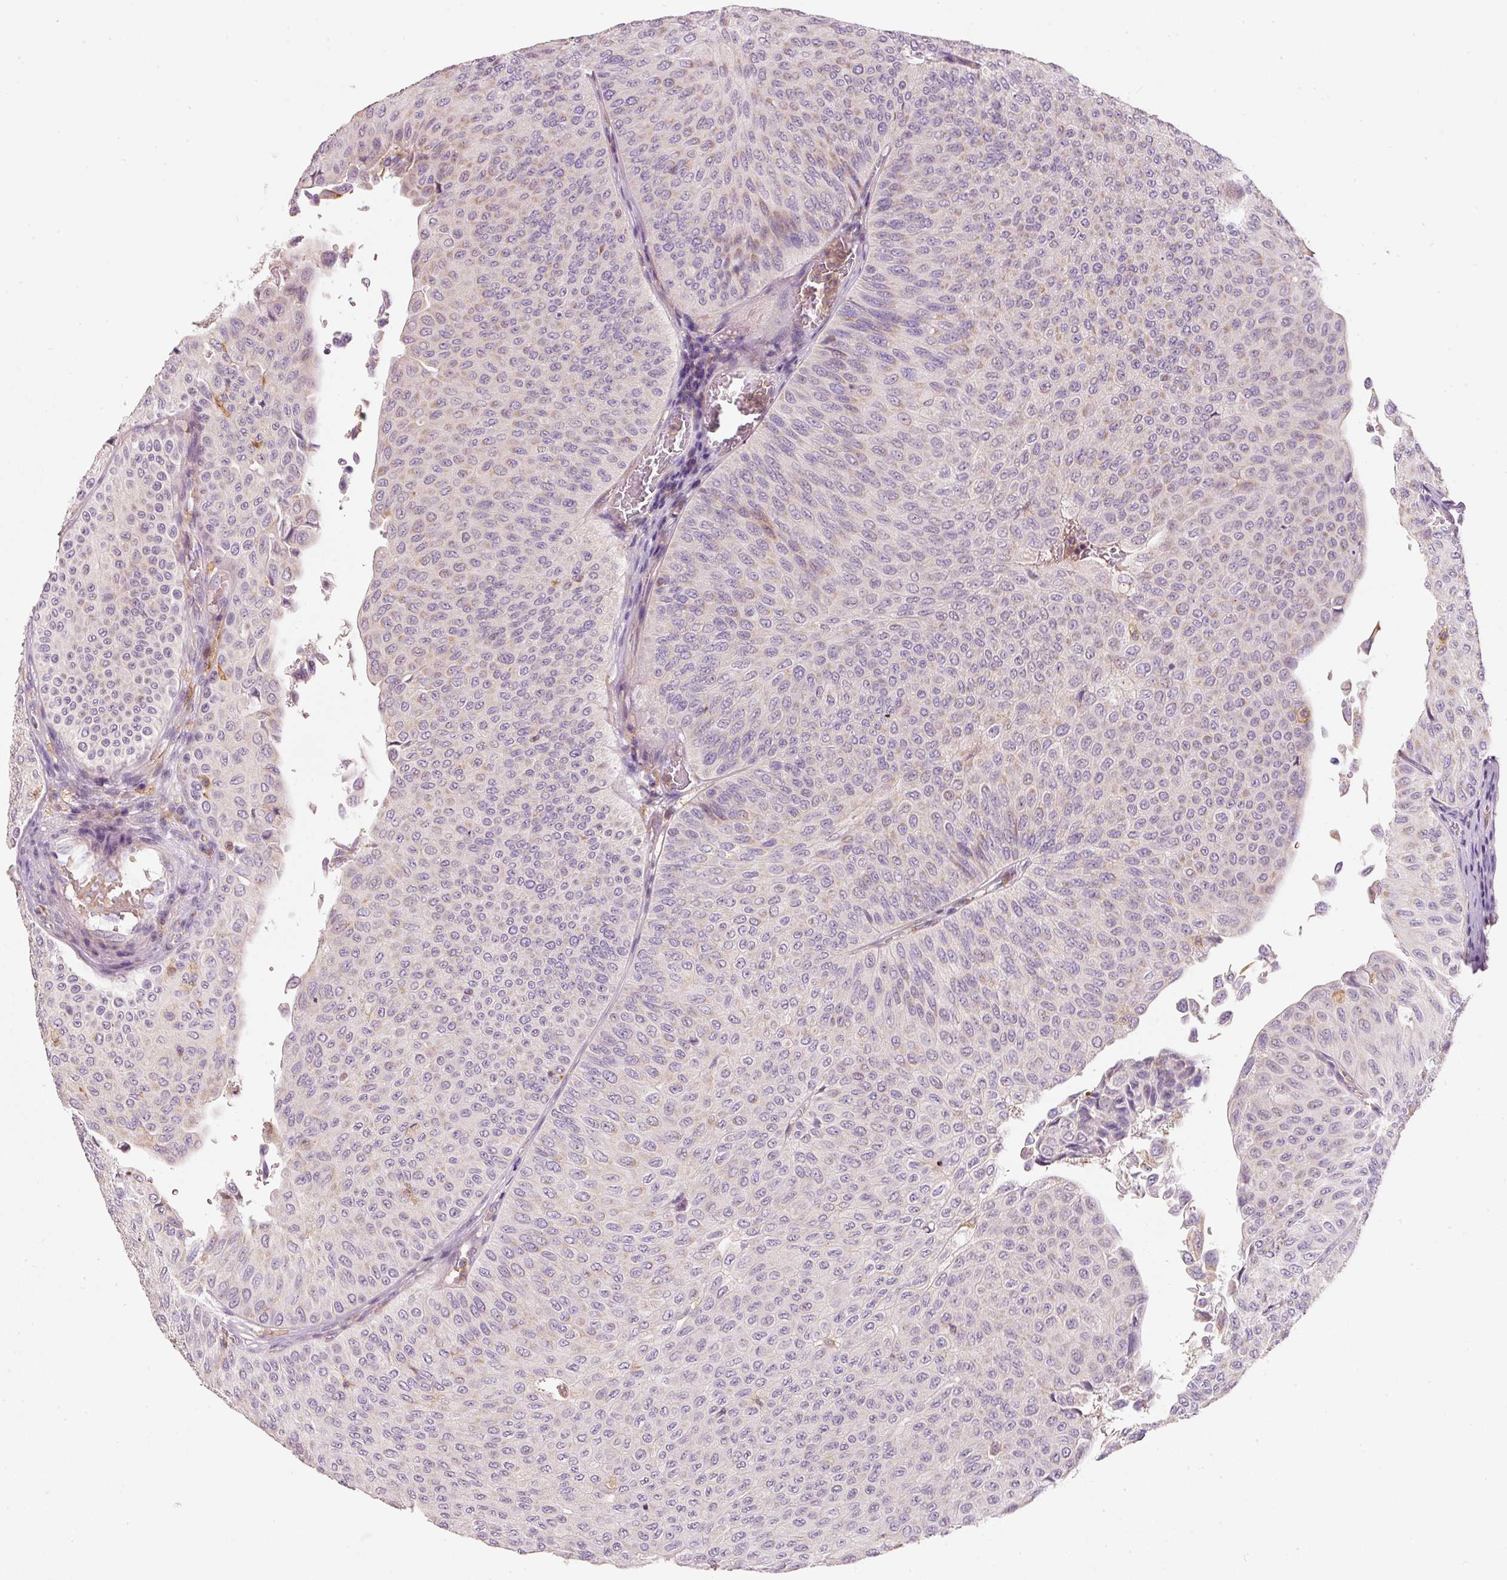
{"staining": {"intensity": "negative", "quantity": "none", "location": "none"}, "tissue": "urothelial cancer", "cell_type": "Tumor cells", "image_type": "cancer", "snomed": [{"axis": "morphology", "description": "Urothelial carcinoma, NOS"}, {"axis": "topography", "description": "Urinary bladder"}], "caption": "A photomicrograph of transitional cell carcinoma stained for a protein reveals no brown staining in tumor cells. (Brightfield microscopy of DAB (3,3'-diaminobenzidine) immunohistochemistry (IHC) at high magnification).", "gene": "IQGAP2", "patient": {"sex": "male", "age": 59}}